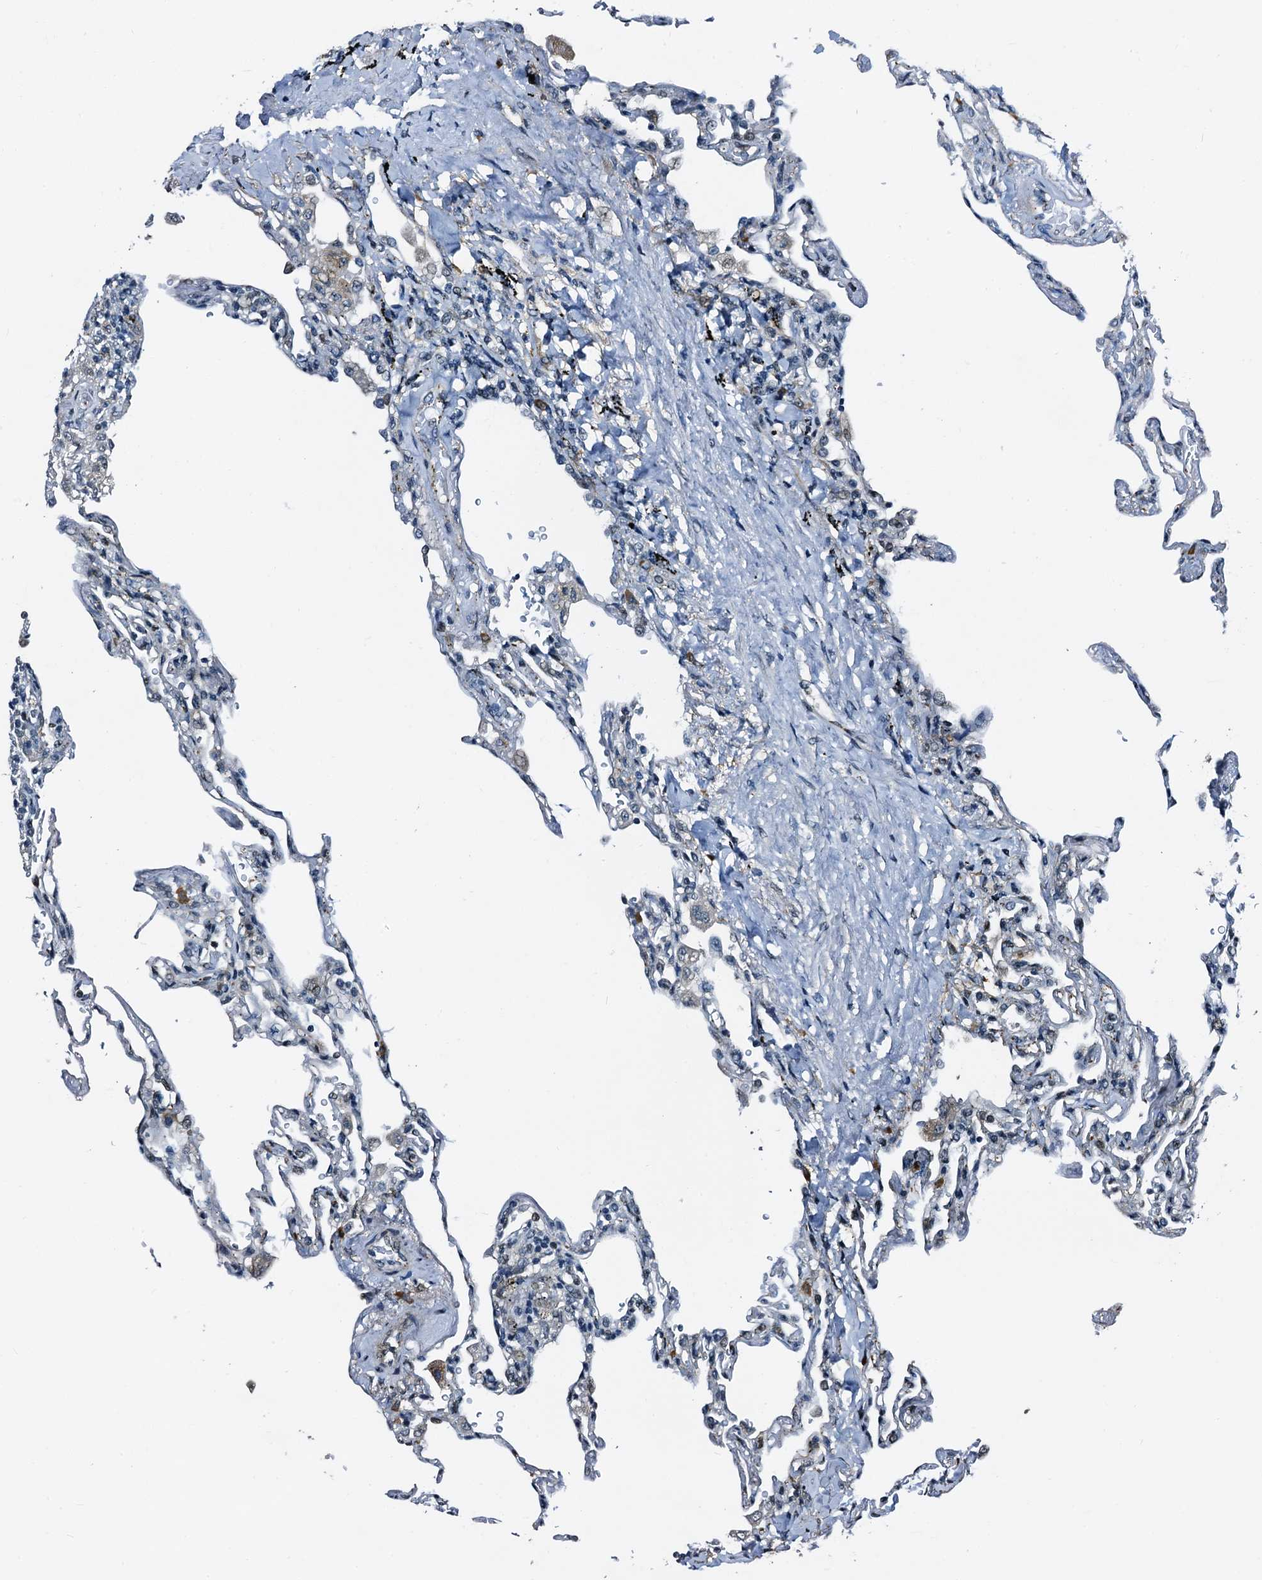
{"staining": {"intensity": "negative", "quantity": "none", "location": "none"}, "tissue": "lung", "cell_type": "Alveolar cells", "image_type": "normal", "snomed": [{"axis": "morphology", "description": "Normal tissue, NOS"}, {"axis": "topography", "description": "Lung"}], "caption": "A micrograph of human lung is negative for staining in alveolar cells. (Brightfield microscopy of DAB (3,3'-diaminobenzidine) immunohistochemistry at high magnification).", "gene": "FAM222A", "patient": {"sex": "male", "age": 59}}